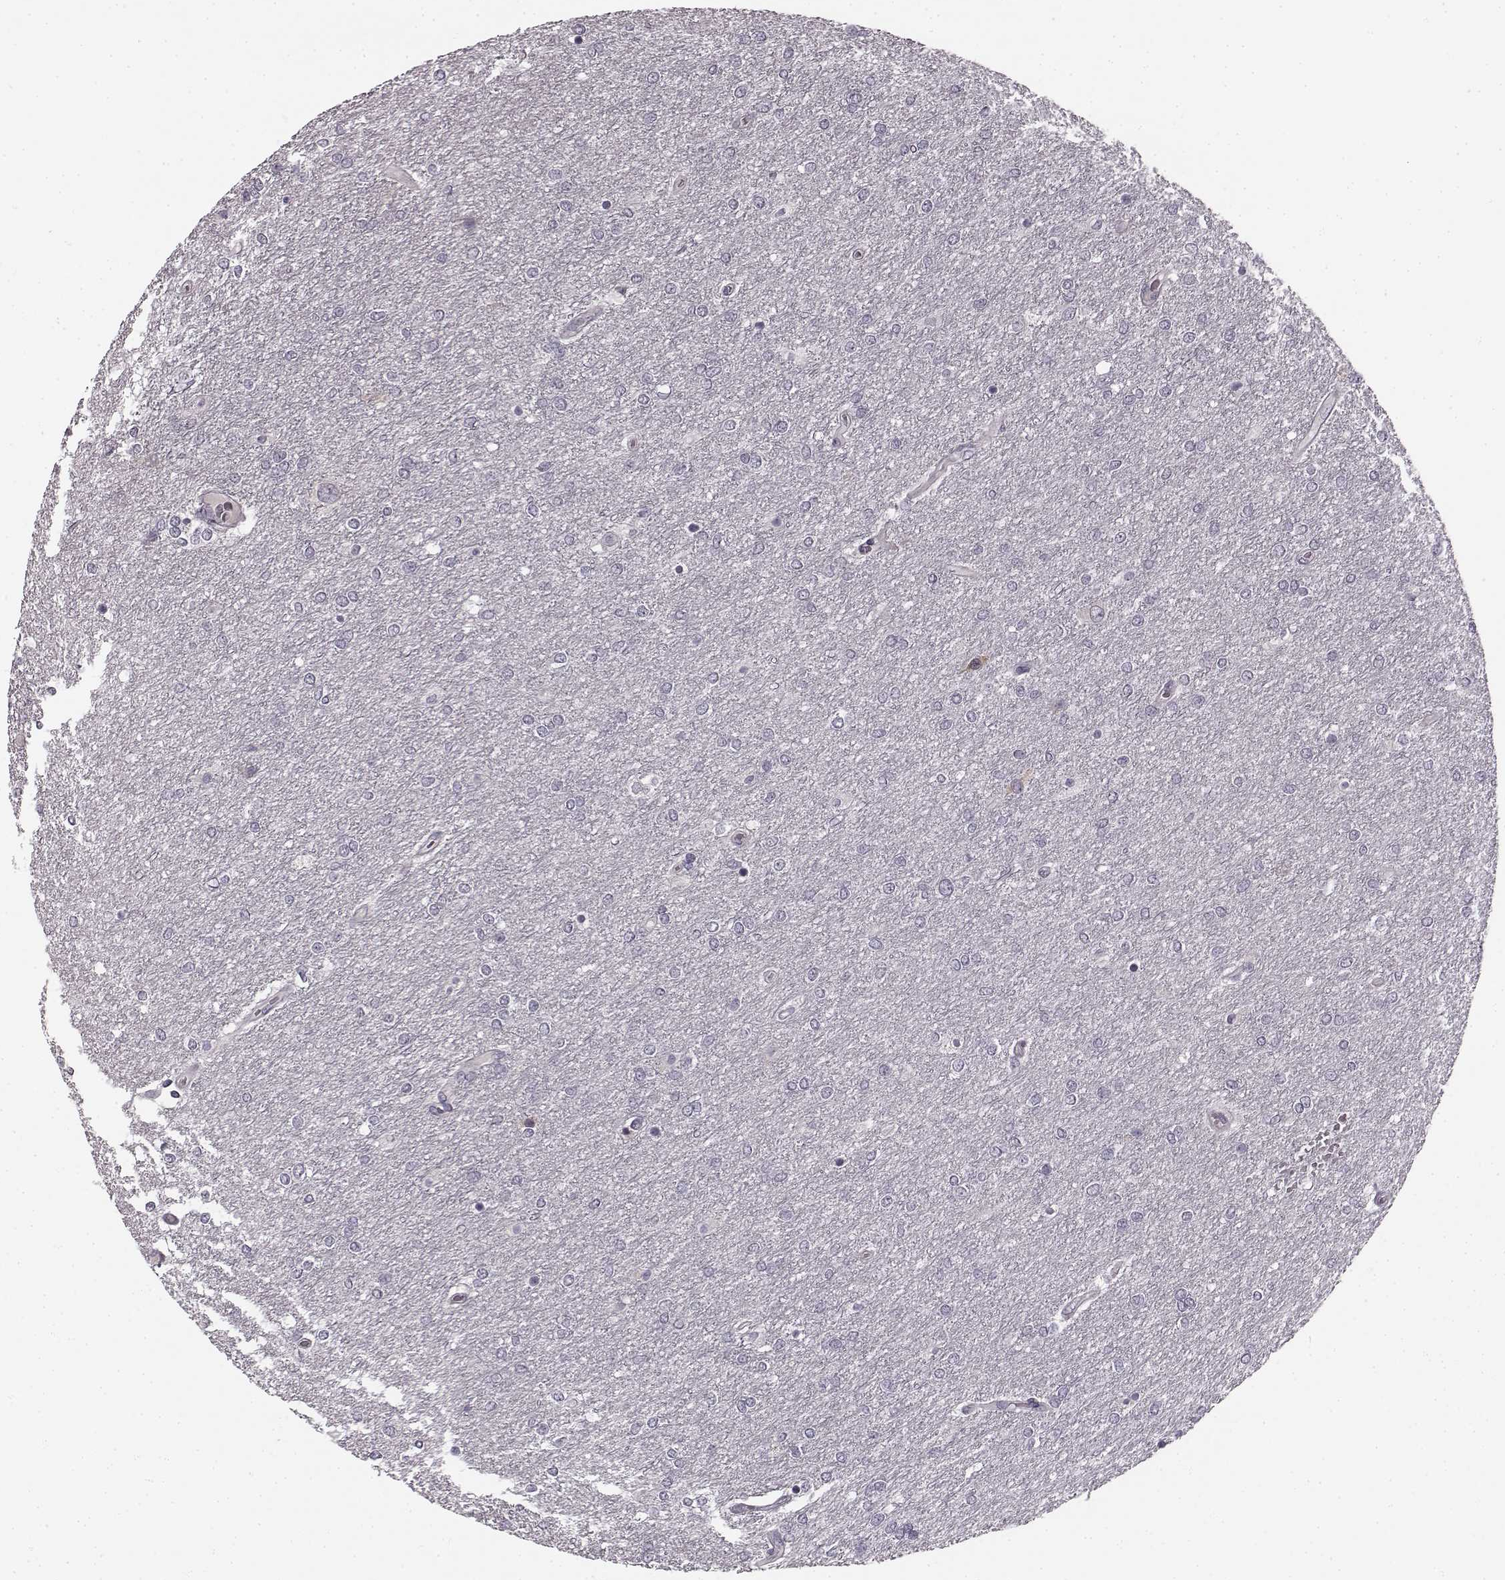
{"staining": {"intensity": "negative", "quantity": "none", "location": "none"}, "tissue": "glioma", "cell_type": "Tumor cells", "image_type": "cancer", "snomed": [{"axis": "morphology", "description": "Glioma, malignant, High grade"}, {"axis": "topography", "description": "Brain"}], "caption": "DAB (3,3'-diaminobenzidine) immunohistochemical staining of glioma shows no significant staining in tumor cells.", "gene": "FAM234B", "patient": {"sex": "female", "age": 61}}